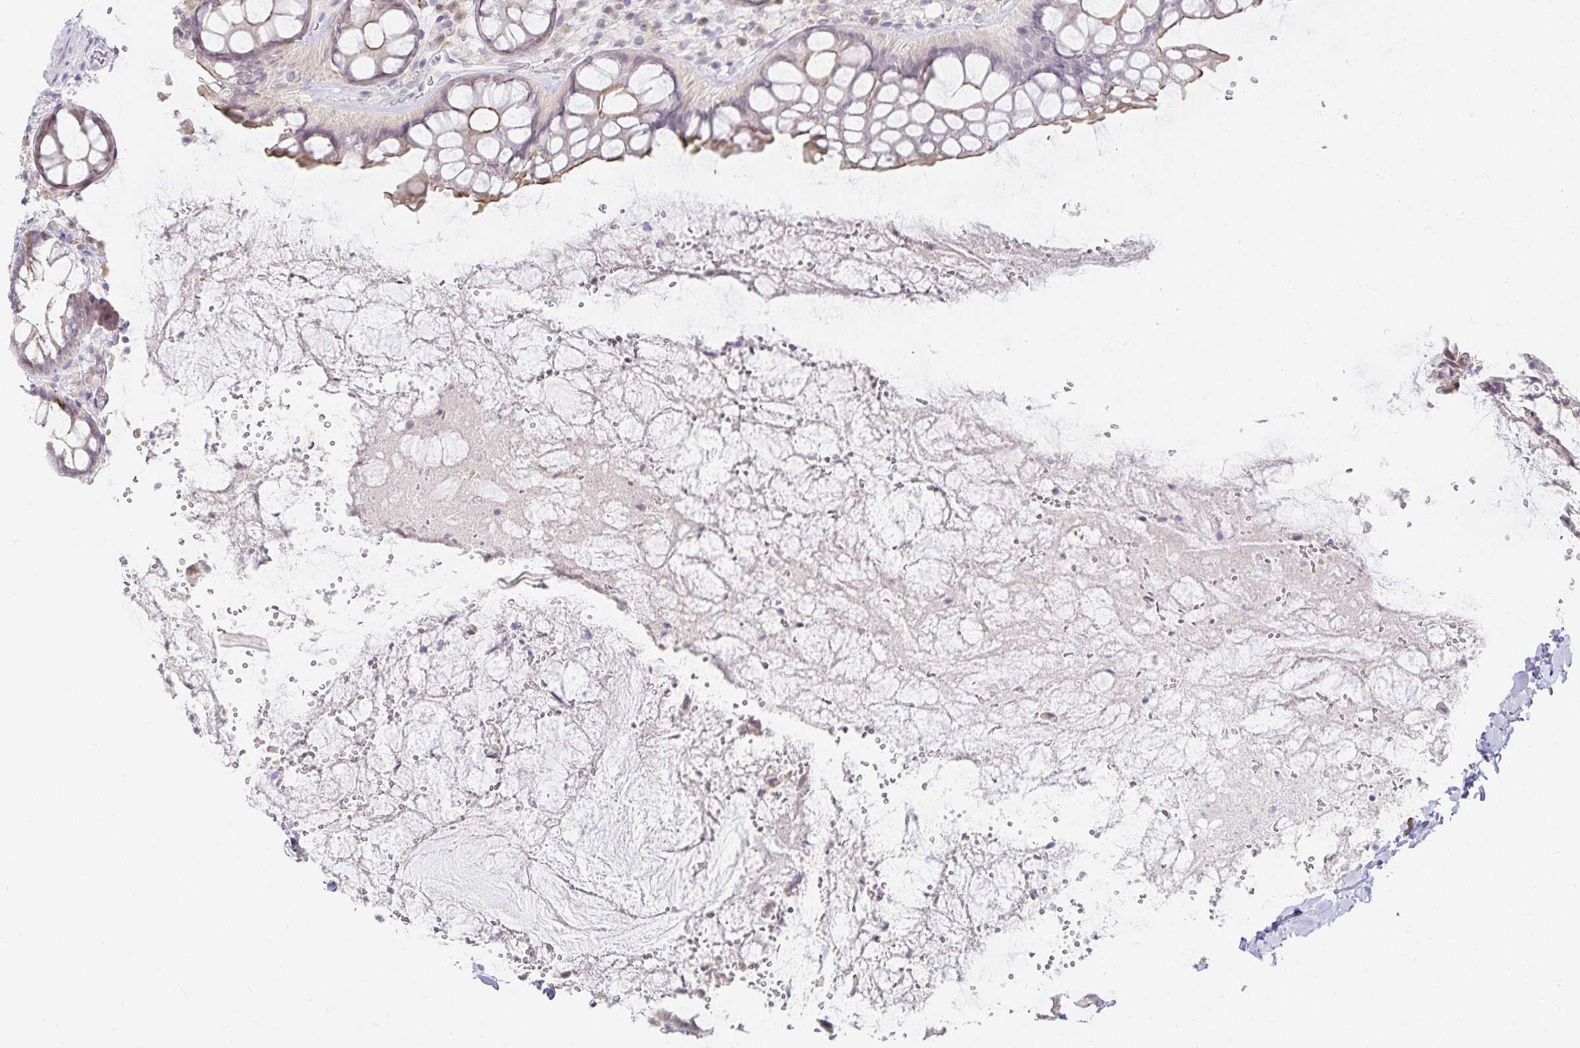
{"staining": {"intensity": "moderate", "quantity": "<25%", "location": "cytoplasmic/membranous"}, "tissue": "rectum", "cell_type": "Glandular cells", "image_type": "normal", "snomed": [{"axis": "morphology", "description": "Normal tissue, NOS"}, {"axis": "topography", "description": "Rectum"}], "caption": "A histopathology image showing moderate cytoplasmic/membranous expression in approximately <25% of glandular cells in benign rectum, as visualized by brown immunohistochemical staining.", "gene": "GP2", "patient": {"sex": "female", "age": 69}}